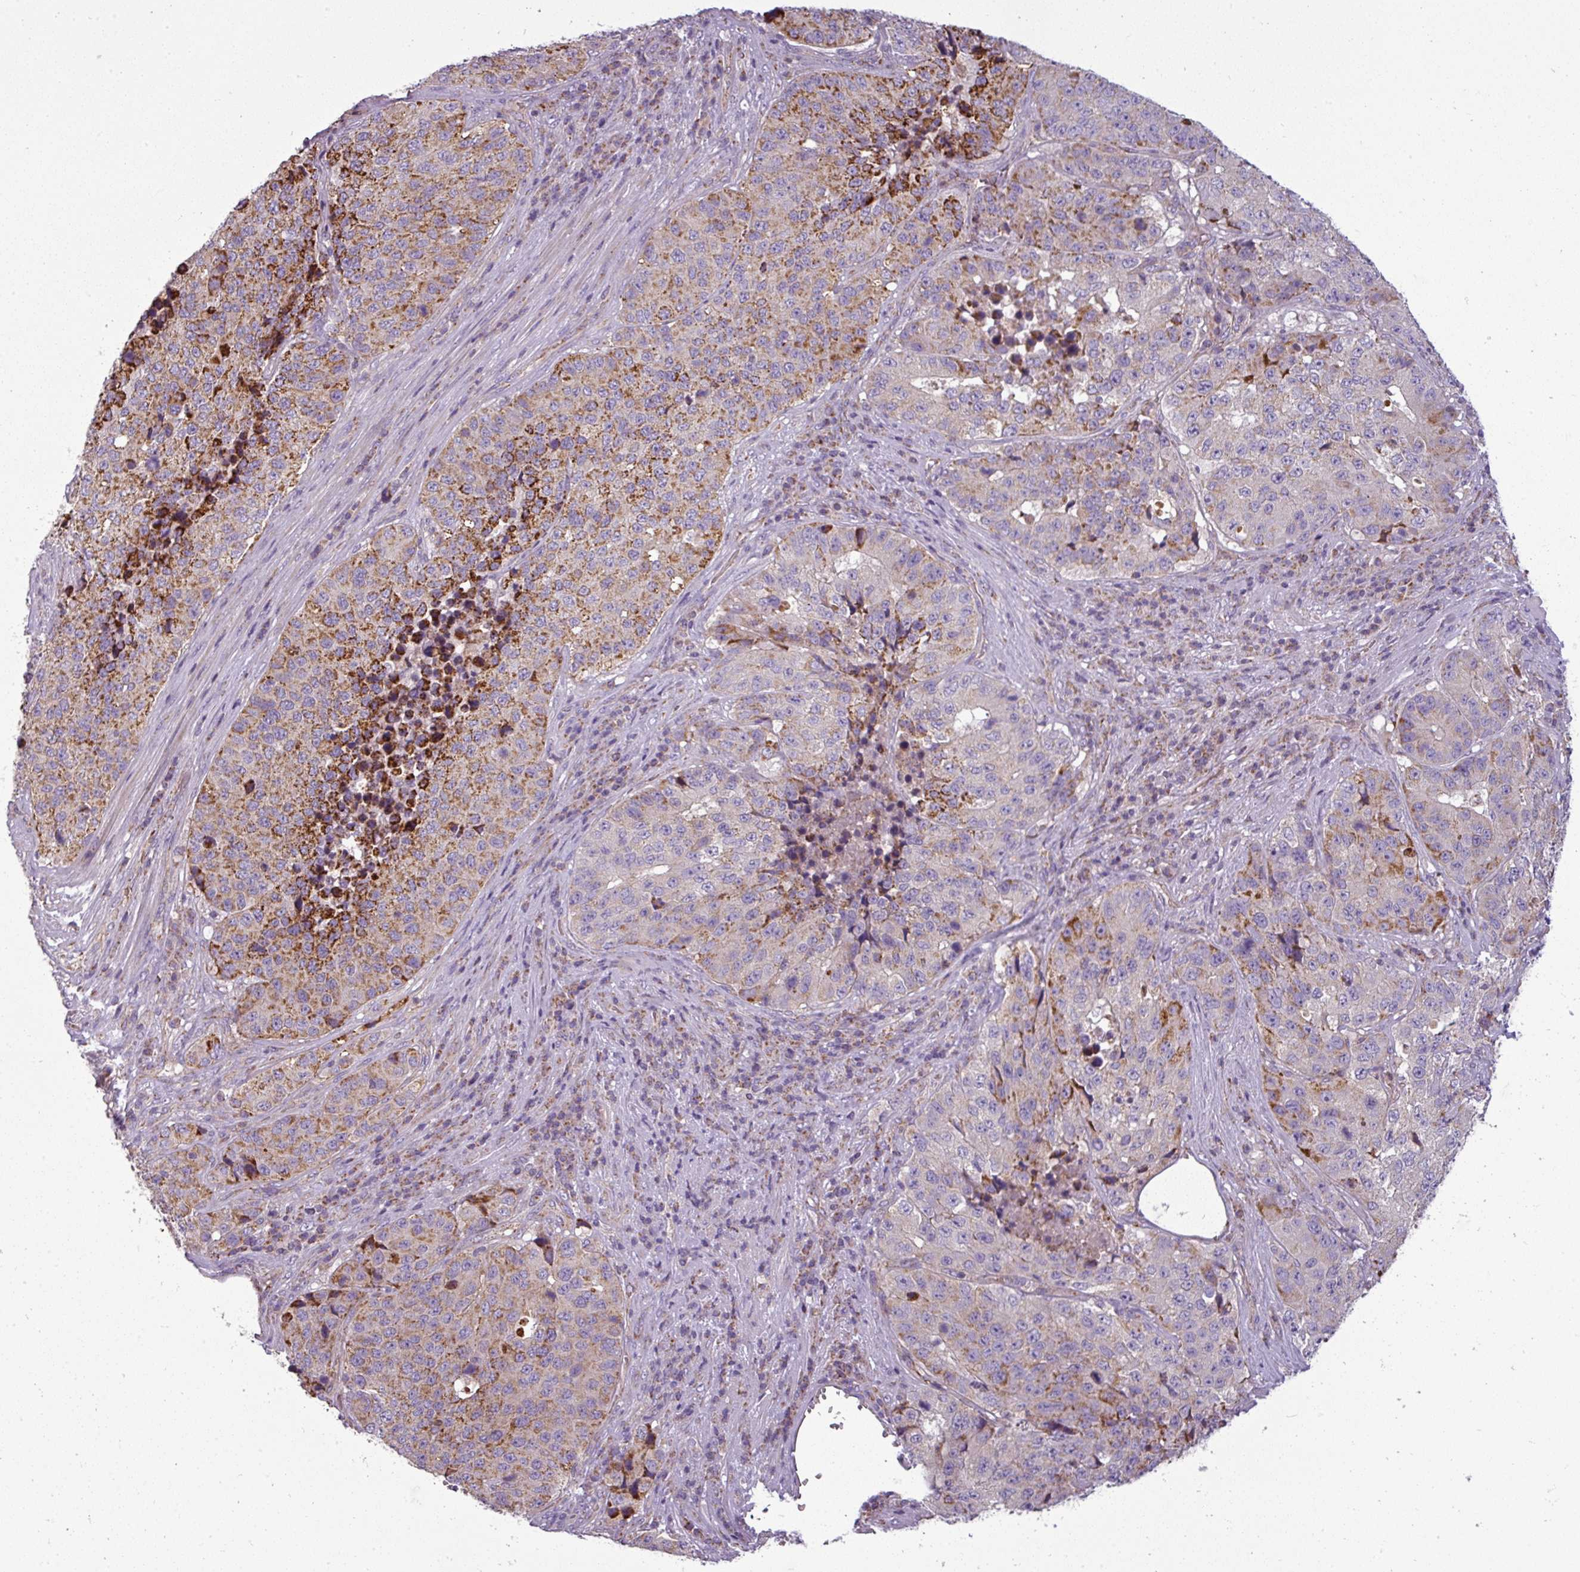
{"staining": {"intensity": "moderate", "quantity": "25%-75%", "location": "cytoplasmic/membranous"}, "tissue": "stomach cancer", "cell_type": "Tumor cells", "image_type": "cancer", "snomed": [{"axis": "morphology", "description": "Adenocarcinoma, NOS"}, {"axis": "topography", "description": "Stomach"}], "caption": "Moderate cytoplasmic/membranous staining is present in about 25%-75% of tumor cells in stomach cancer.", "gene": "PNMA6A", "patient": {"sex": "male", "age": 71}}